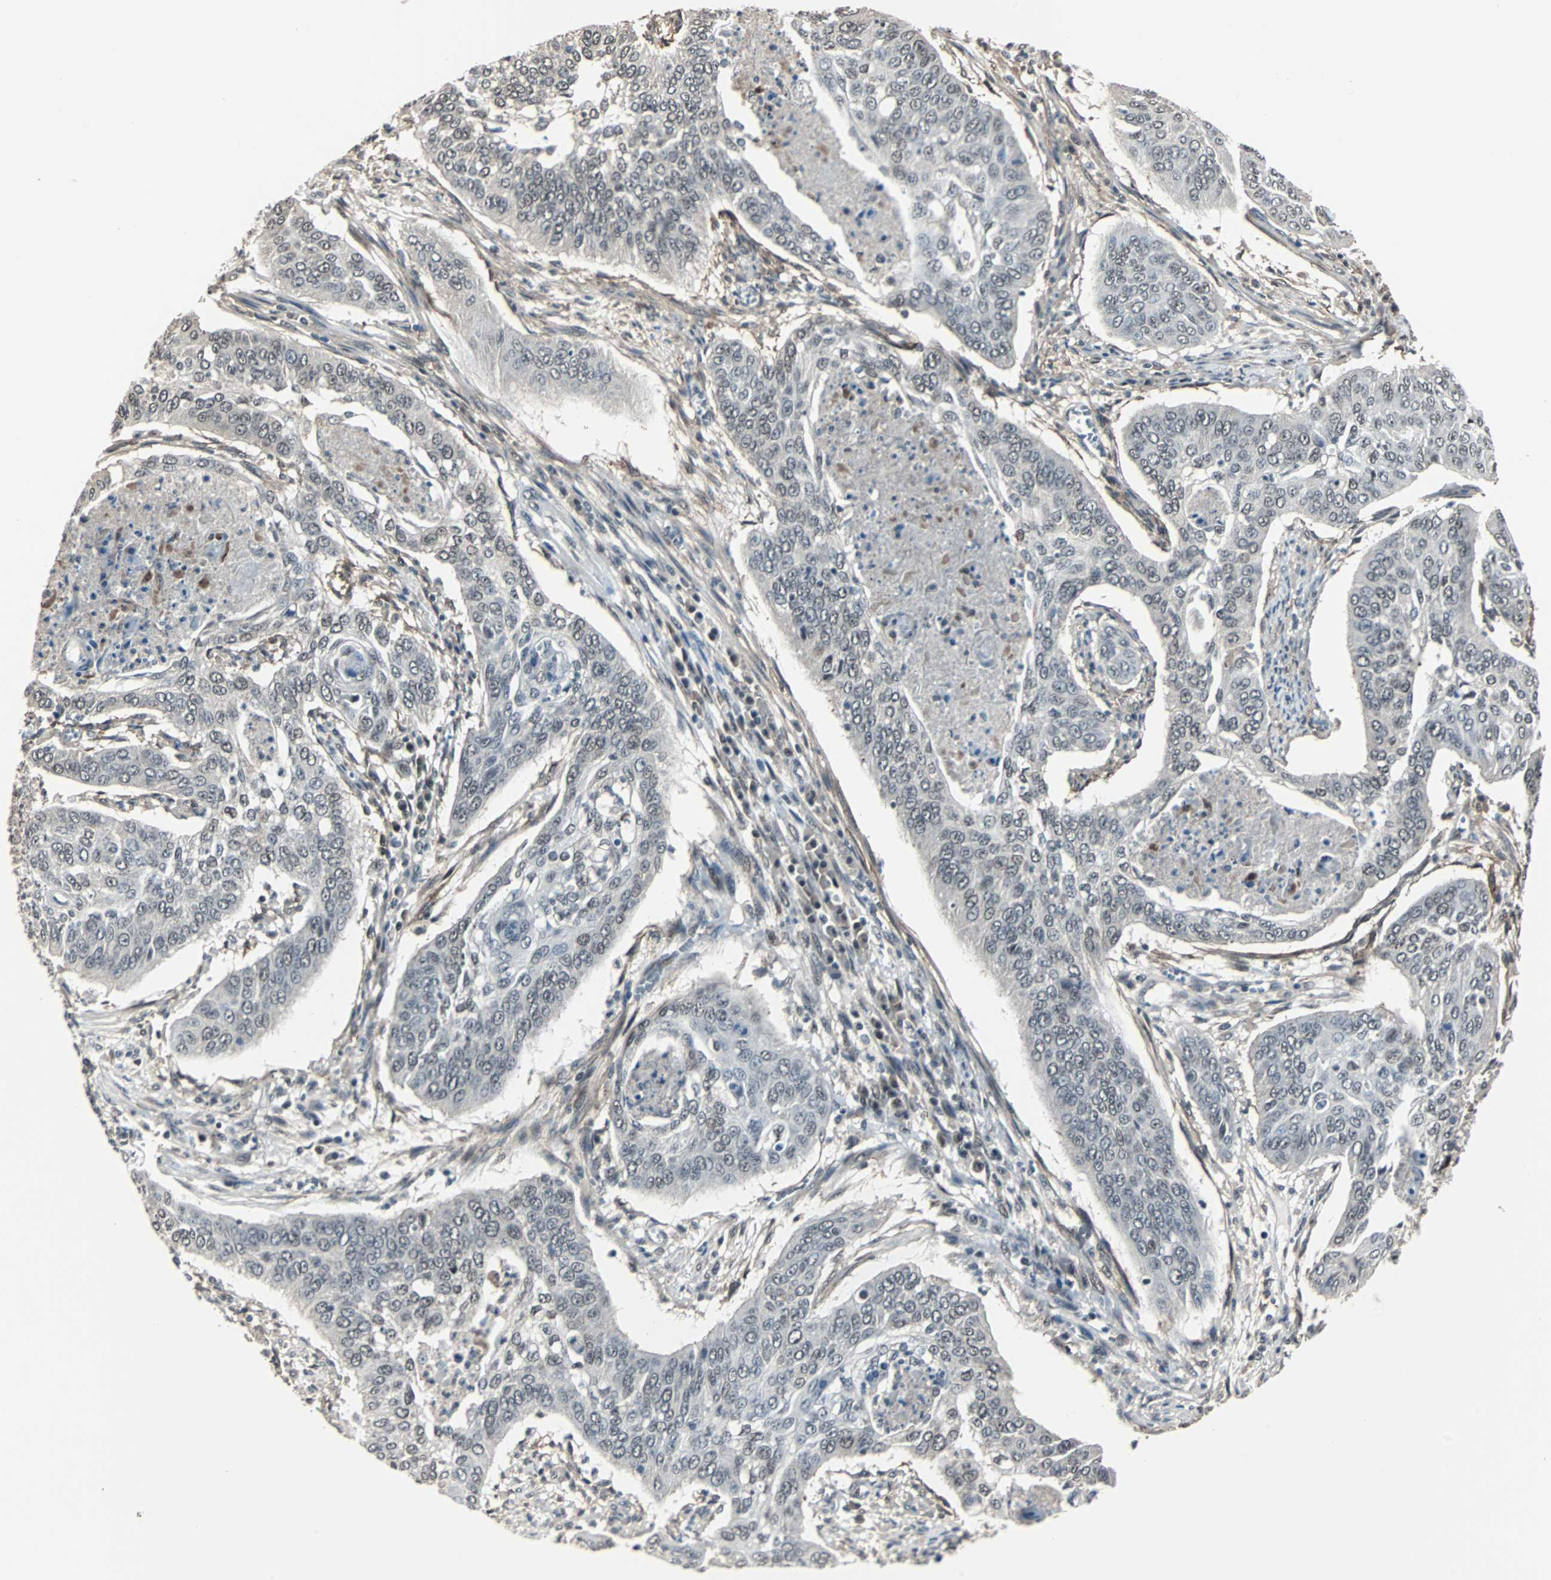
{"staining": {"intensity": "moderate", "quantity": ">75%", "location": "nuclear"}, "tissue": "cervical cancer", "cell_type": "Tumor cells", "image_type": "cancer", "snomed": [{"axis": "morphology", "description": "Squamous cell carcinoma, NOS"}, {"axis": "topography", "description": "Cervix"}], "caption": "Brown immunohistochemical staining in human cervical cancer (squamous cell carcinoma) demonstrates moderate nuclear staining in approximately >75% of tumor cells.", "gene": "MKX", "patient": {"sex": "female", "age": 39}}